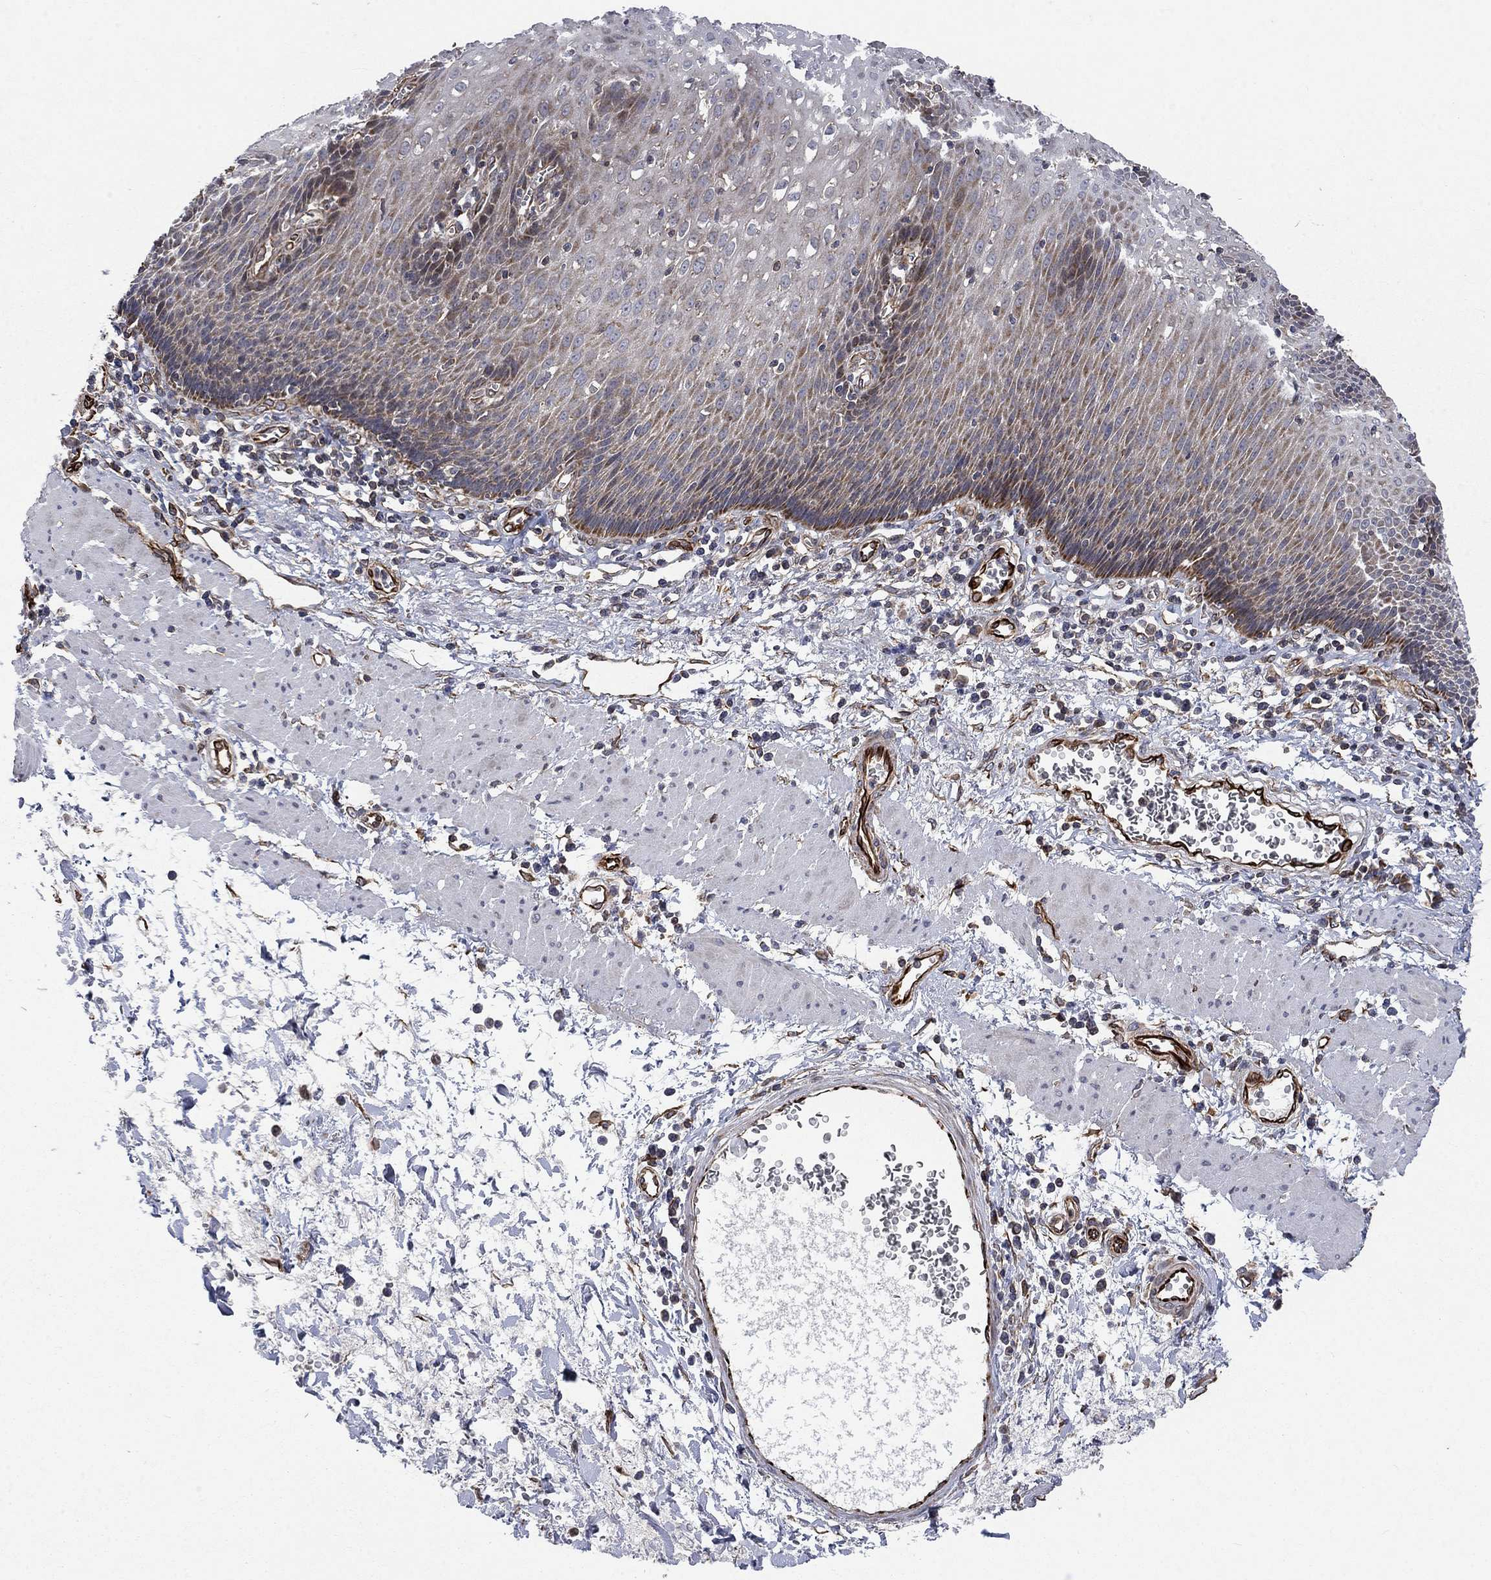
{"staining": {"intensity": "moderate", "quantity": "<25%", "location": "cytoplasmic/membranous"}, "tissue": "esophagus", "cell_type": "Squamous epithelial cells", "image_type": "normal", "snomed": [{"axis": "morphology", "description": "Normal tissue, NOS"}, {"axis": "topography", "description": "Esophagus"}], "caption": "Moderate cytoplasmic/membranous expression for a protein is seen in about <25% of squamous epithelial cells of benign esophagus using IHC.", "gene": "NDUFC1", "patient": {"sex": "male", "age": 57}}